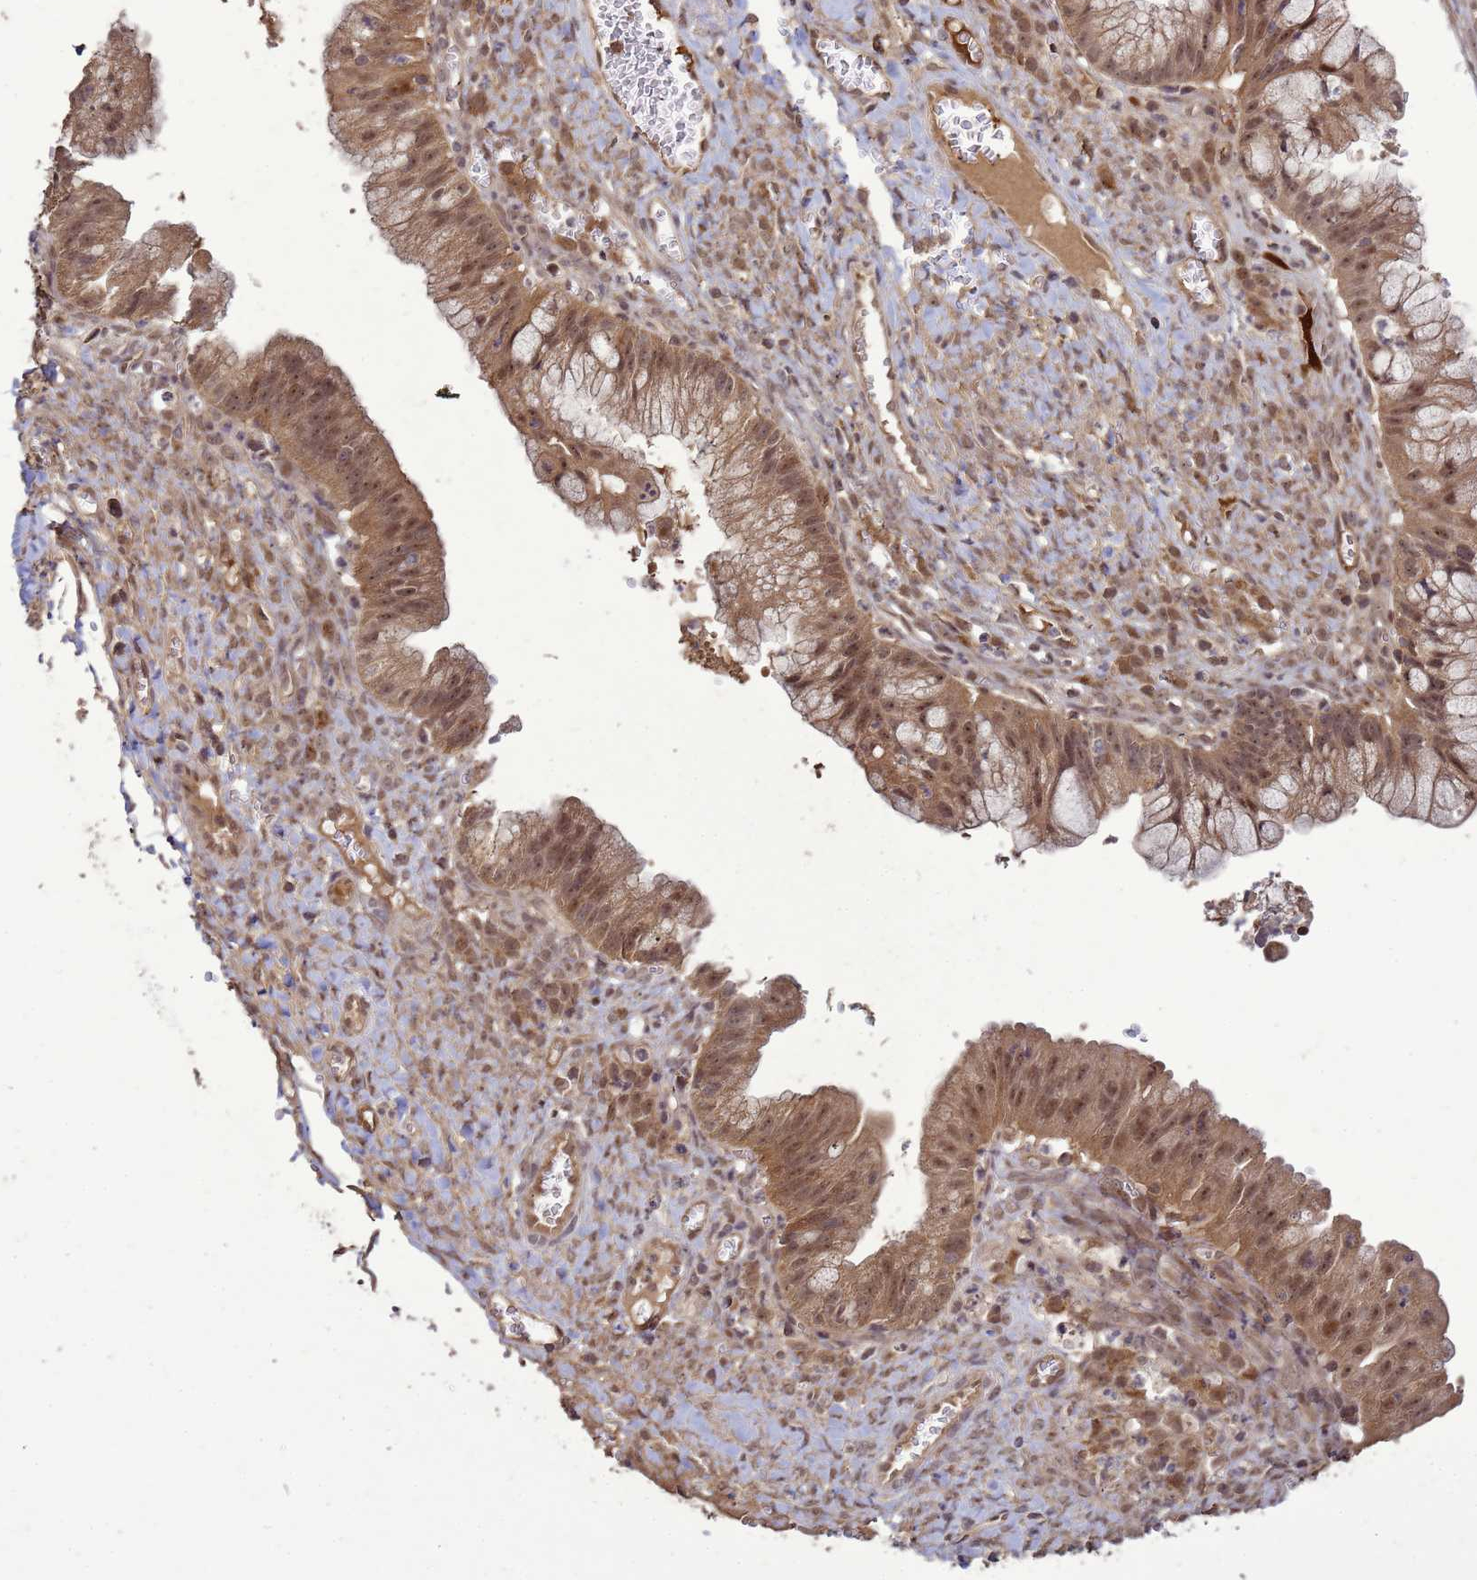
{"staining": {"intensity": "moderate", "quantity": ">75%", "location": "cytoplasmic/membranous,nuclear"}, "tissue": "ovarian cancer", "cell_type": "Tumor cells", "image_type": "cancer", "snomed": [{"axis": "morphology", "description": "Cystadenocarcinoma, mucinous, NOS"}, {"axis": "topography", "description": "Ovary"}], "caption": "About >75% of tumor cells in human ovarian cancer (mucinous cystadenocarcinoma) show moderate cytoplasmic/membranous and nuclear protein staining as visualized by brown immunohistochemical staining.", "gene": "CRBN", "patient": {"sex": "female", "age": 70}}